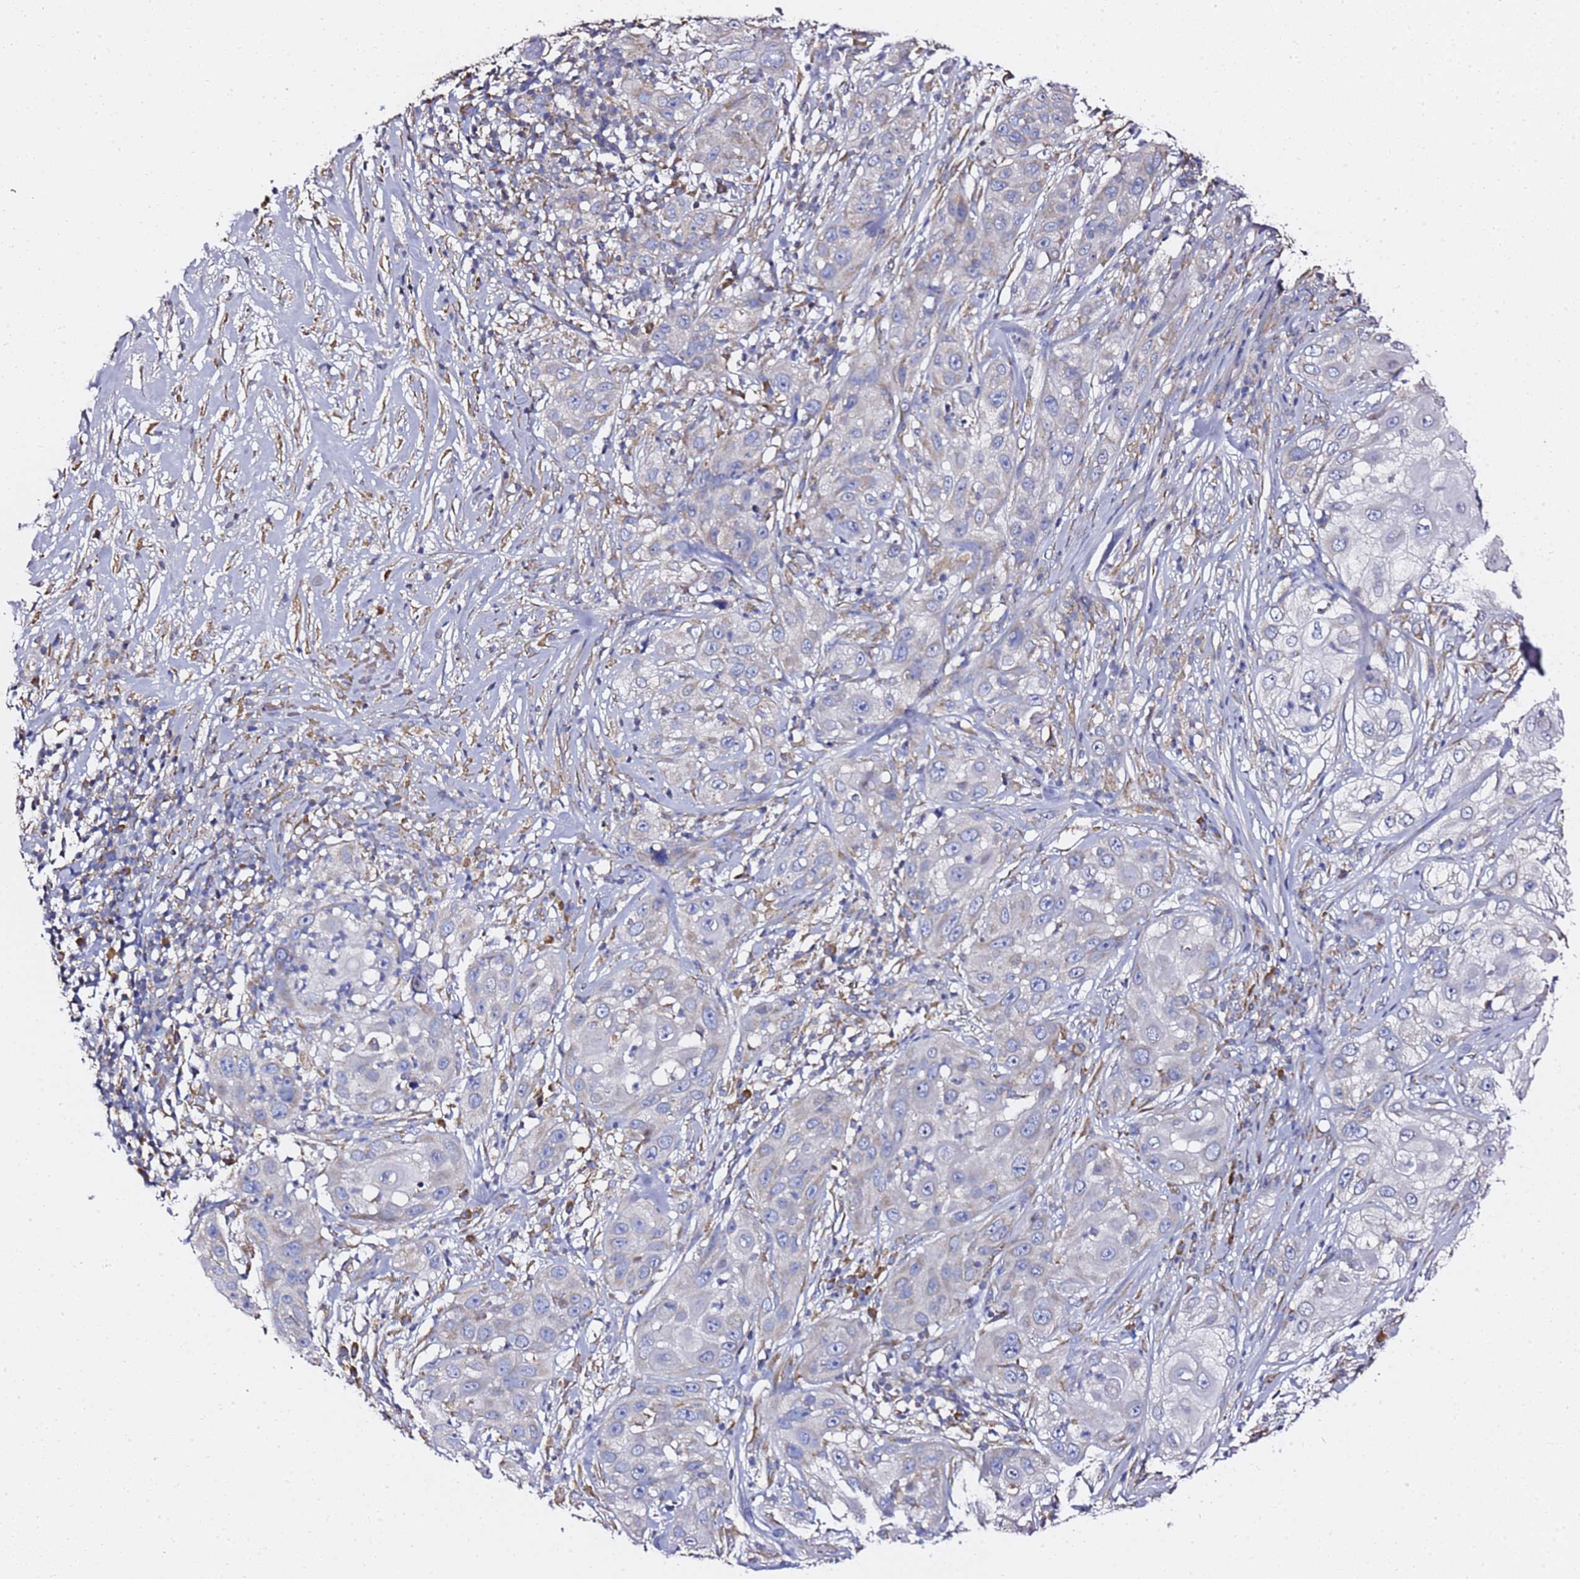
{"staining": {"intensity": "negative", "quantity": "none", "location": "none"}, "tissue": "skin cancer", "cell_type": "Tumor cells", "image_type": "cancer", "snomed": [{"axis": "morphology", "description": "Squamous cell carcinoma, NOS"}, {"axis": "topography", "description": "Skin"}], "caption": "Tumor cells are negative for brown protein staining in skin squamous cell carcinoma.", "gene": "C19orf12", "patient": {"sex": "female", "age": 44}}